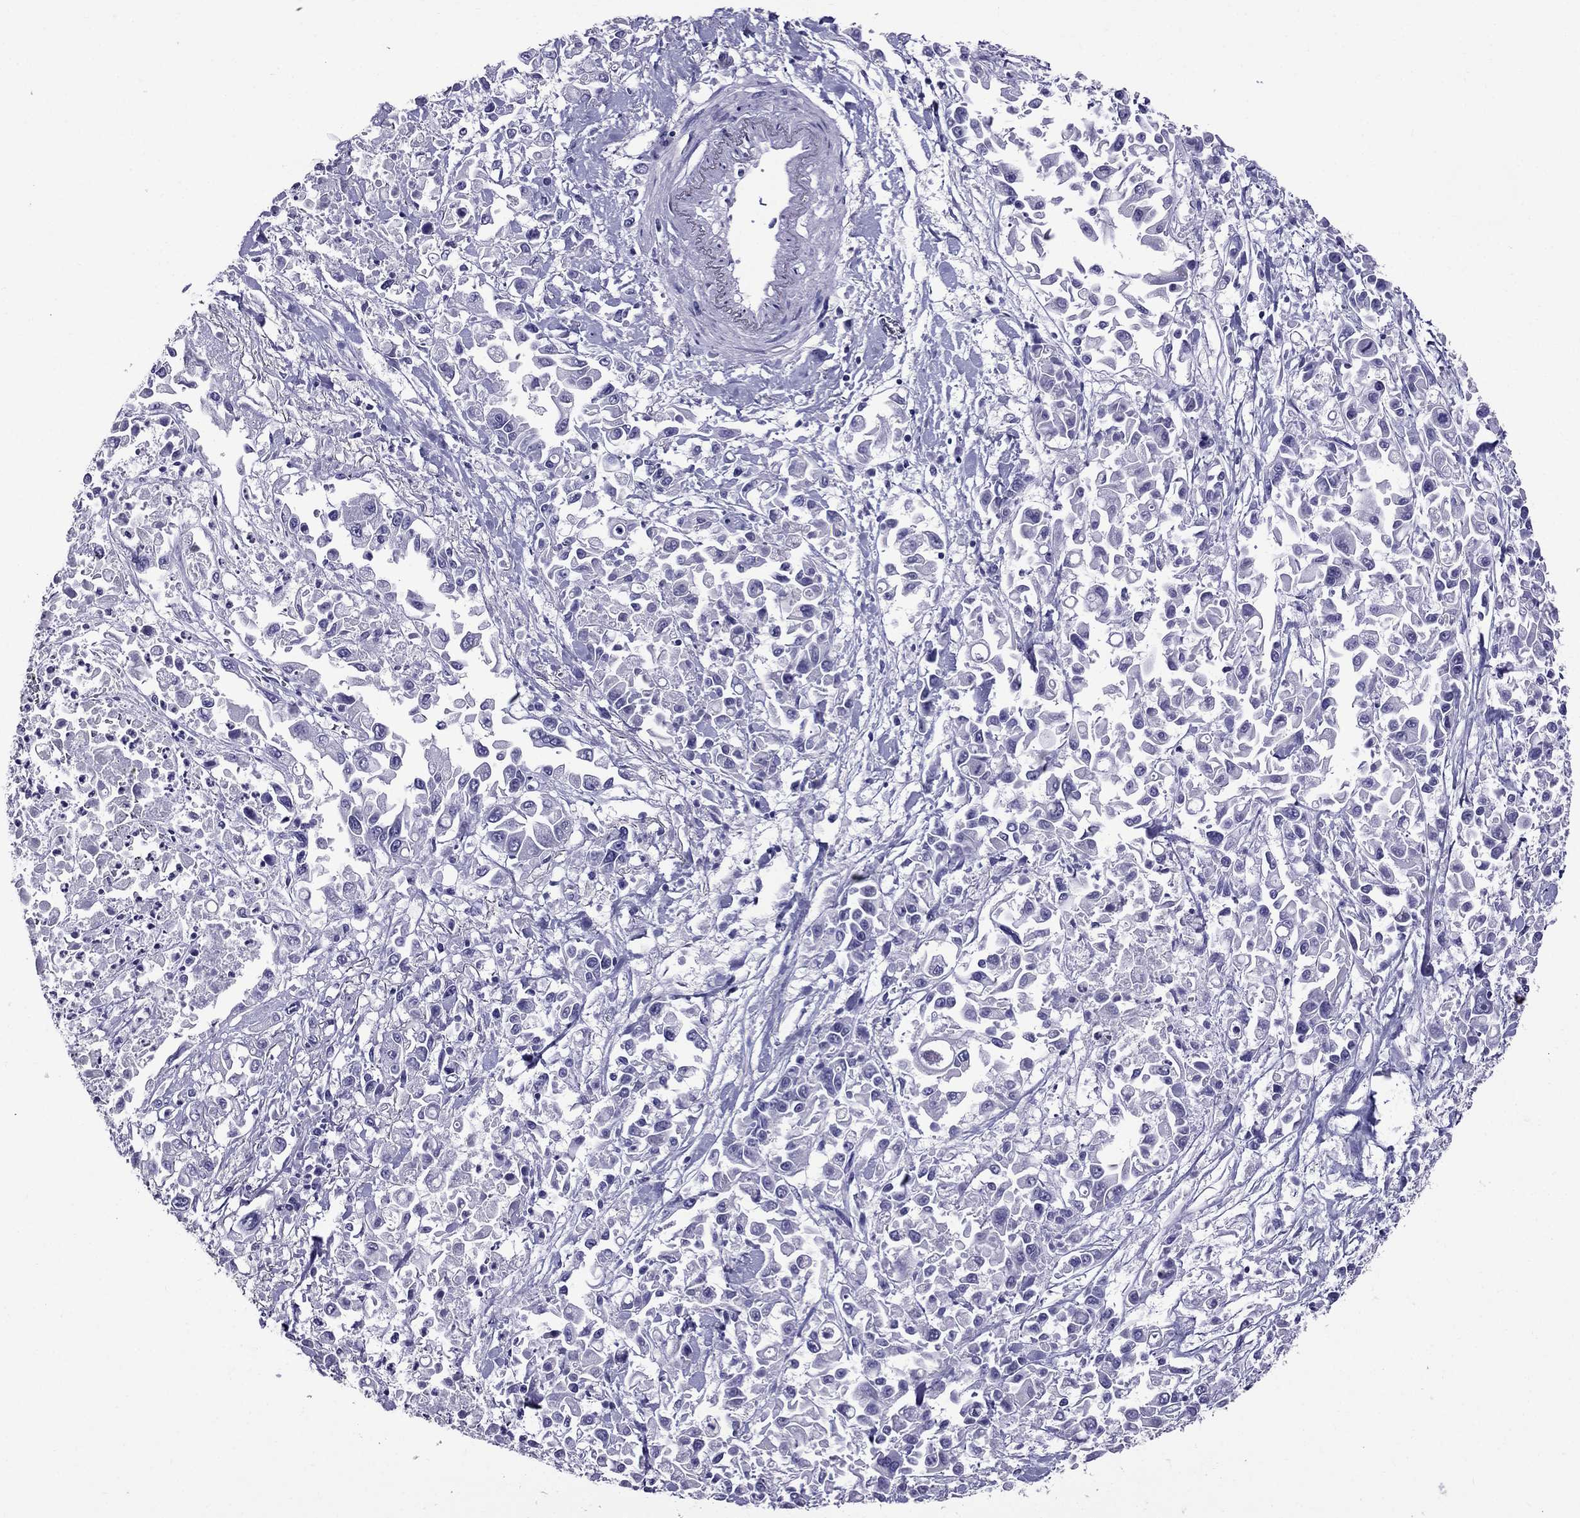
{"staining": {"intensity": "negative", "quantity": "none", "location": "none"}, "tissue": "pancreatic cancer", "cell_type": "Tumor cells", "image_type": "cancer", "snomed": [{"axis": "morphology", "description": "Adenocarcinoma, NOS"}, {"axis": "topography", "description": "Pancreas"}], "caption": "The histopathology image shows no significant staining in tumor cells of adenocarcinoma (pancreatic).", "gene": "OXCT2", "patient": {"sex": "female", "age": 83}}